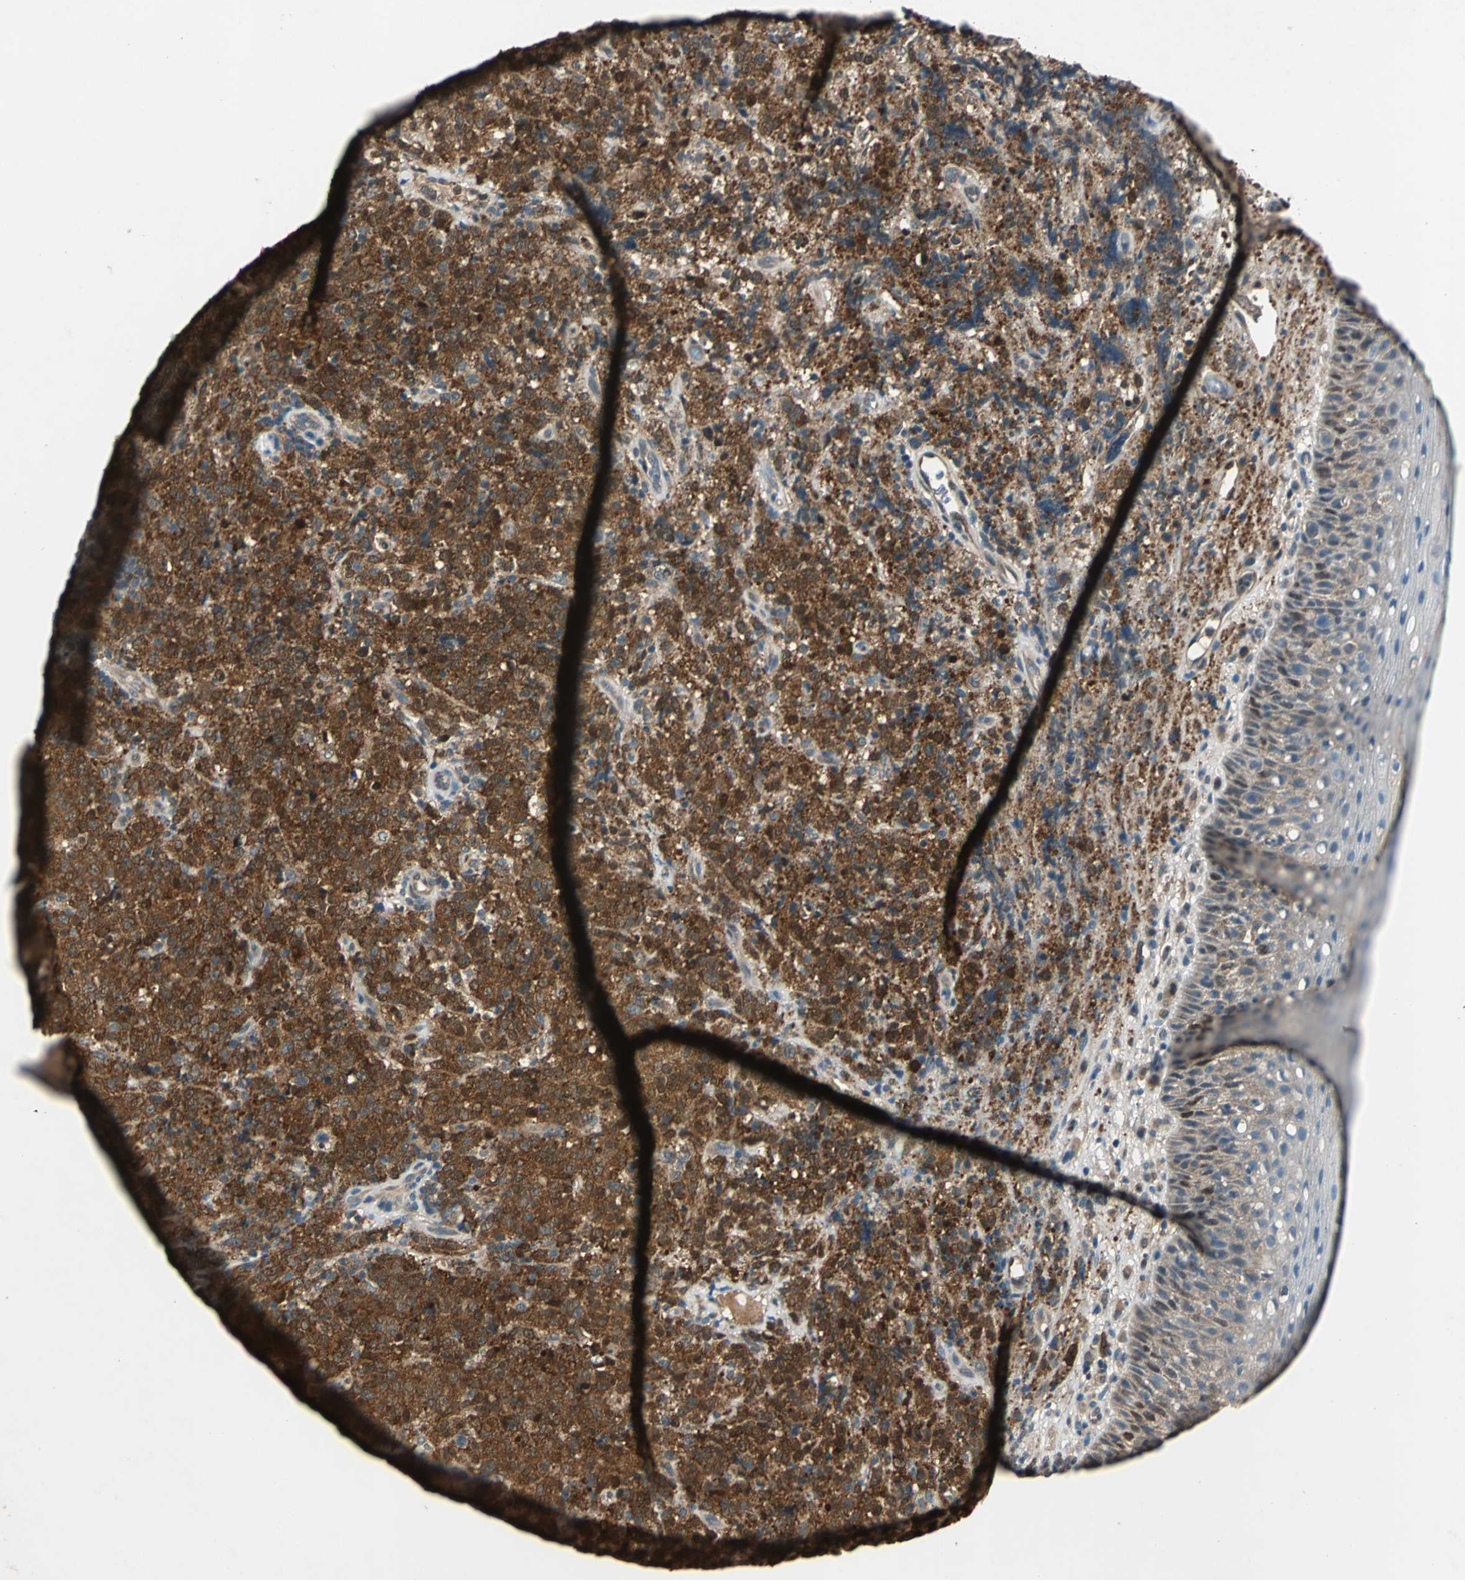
{"staining": {"intensity": "strong", "quantity": ">75%", "location": "cytoplasmic/membranous"}, "tissue": "lymphoma", "cell_type": "Tumor cells", "image_type": "cancer", "snomed": [{"axis": "morphology", "description": "Malignant lymphoma, non-Hodgkin's type, High grade"}, {"axis": "topography", "description": "Tonsil"}], "caption": "Immunohistochemical staining of high-grade malignant lymphoma, non-Hodgkin's type exhibits high levels of strong cytoplasmic/membranous positivity in approximately >75% of tumor cells.", "gene": "RRM2B", "patient": {"sex": "female", "age": 36}}